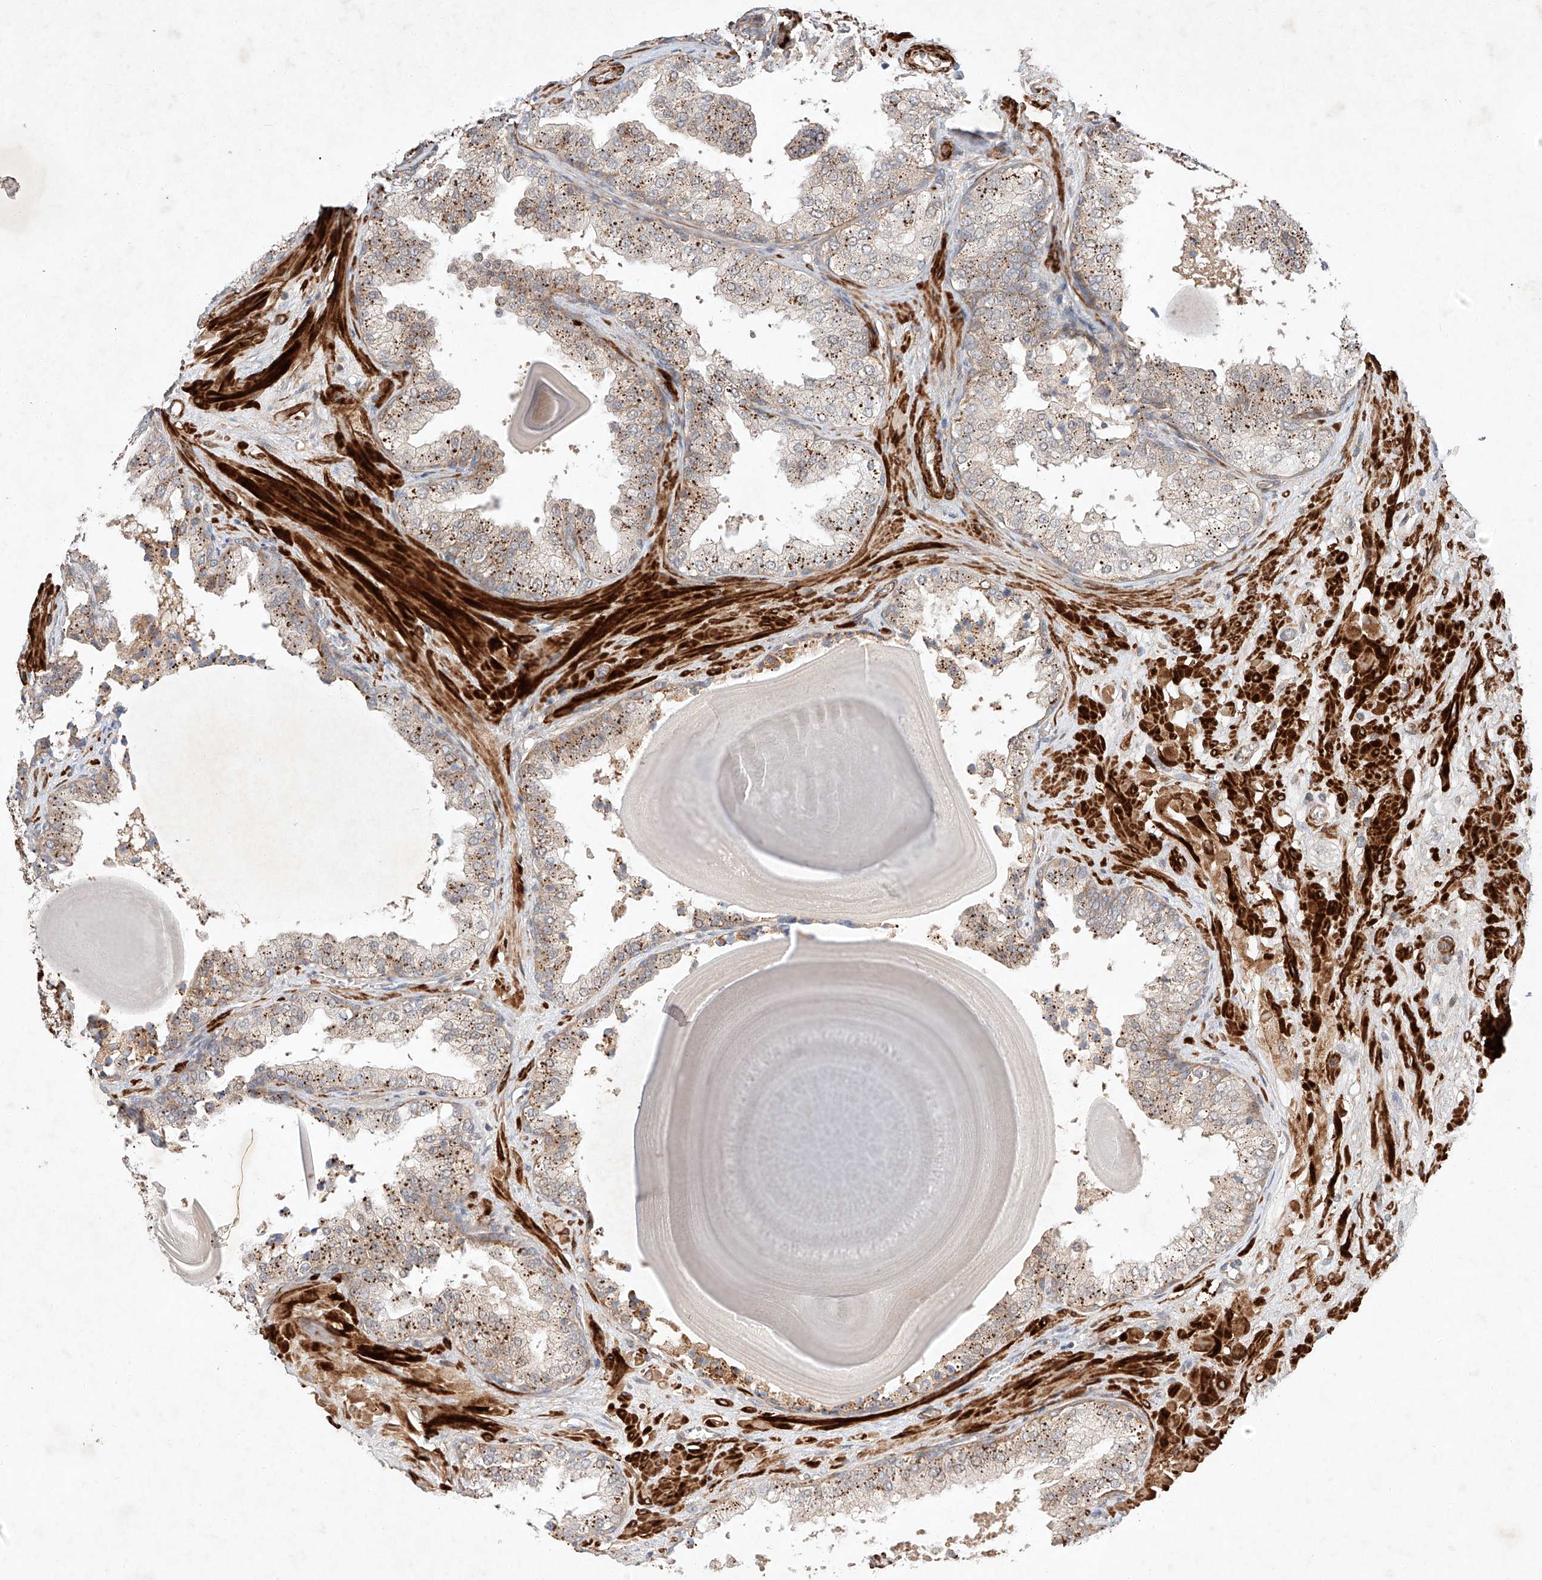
{"staining": {"intensity": "moderate", "quantity": "25%-75%", "location": "cytoplasmic/membranous"}, "tissue": "prostate", "cell_type": "Glandular cells", "image_type": "normal", "snomed": [{"axis": "morphology", "description": "Normal tissue, NOS"}, {"axis": "topography", "description": "Prostate"}], "caption": "Immunohistochemistry of normal human prostate demonstrates medium levels of moderate cytoplasmic/membranous expression in about 25%-75% of glandular cells. (Brightfield microscopy of DAB IHC at high magnification).", "gene": "ARHGAP33", "patient": {"sex": "male", "age": 48}}